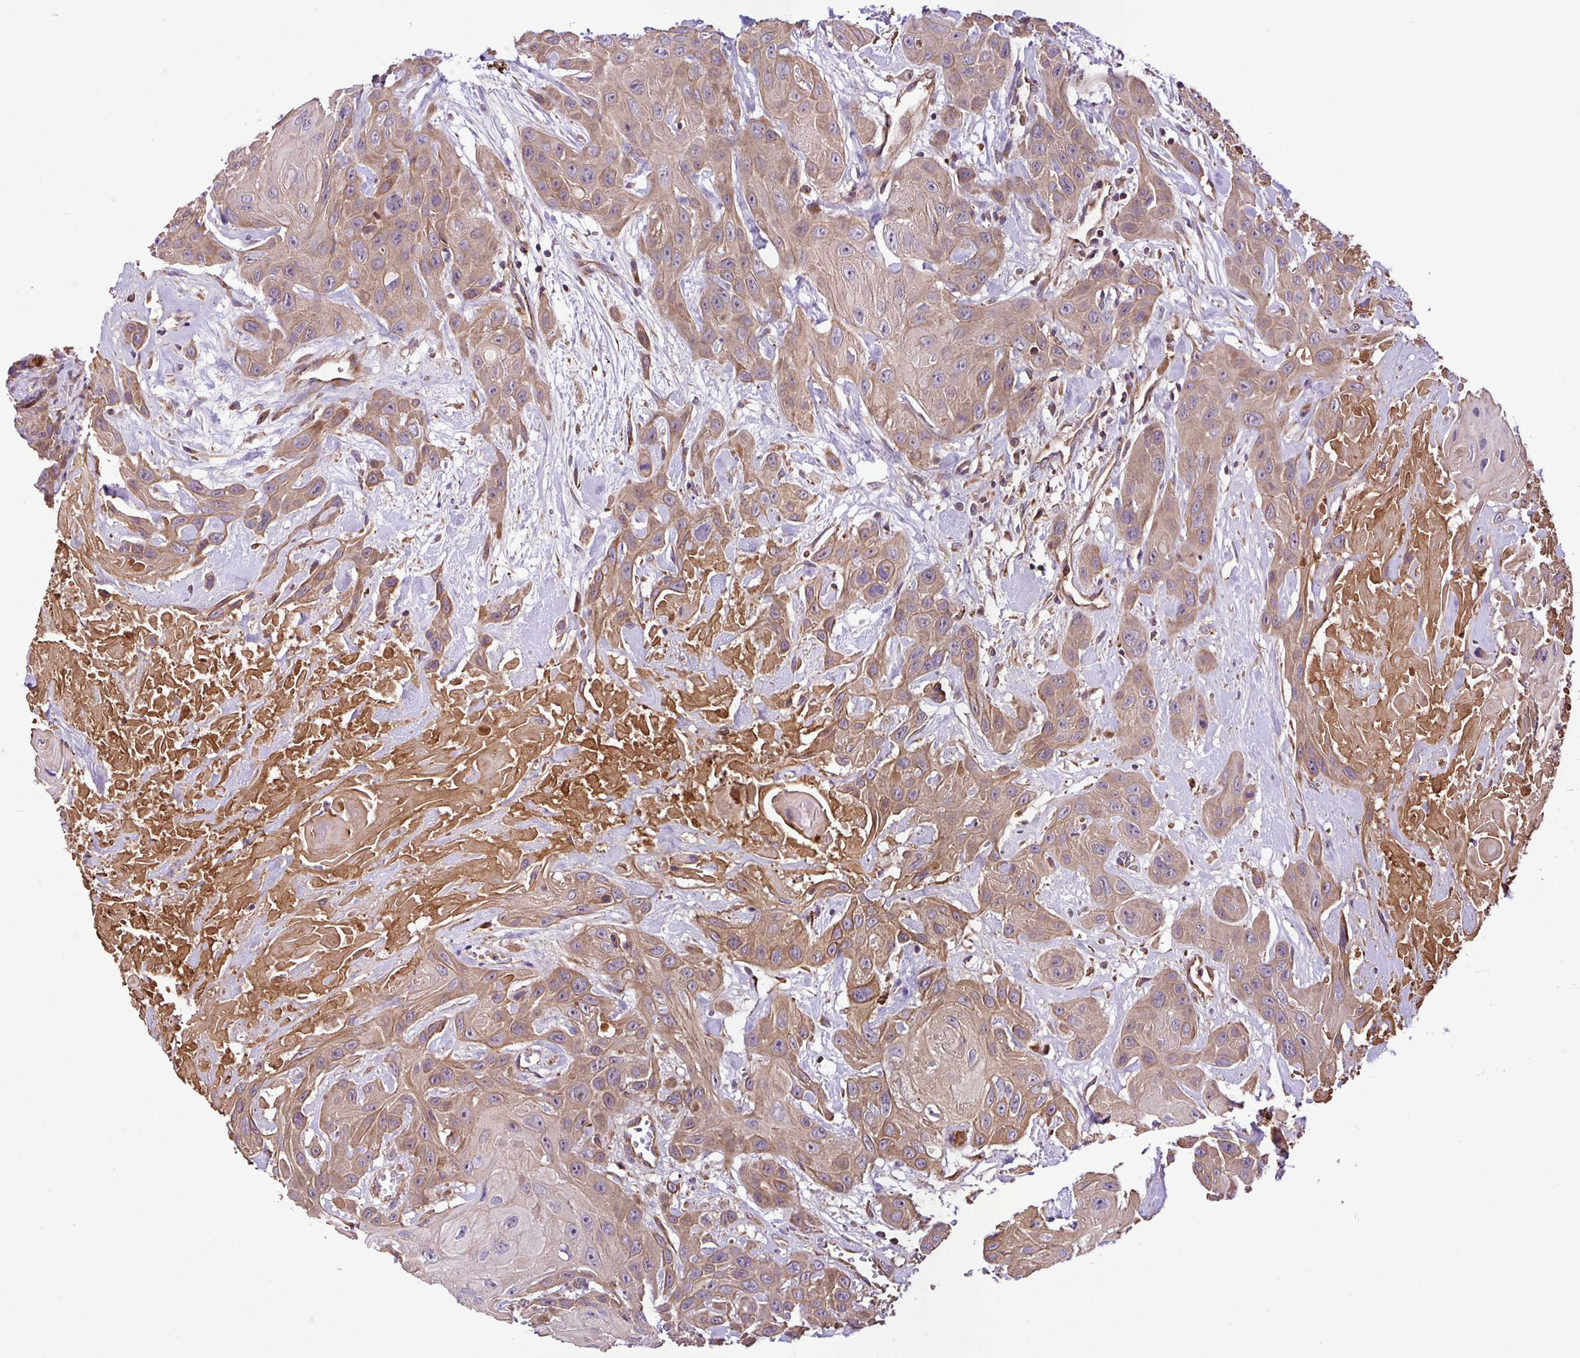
{"staining": {"intensity": "moderate", "quantity": ">75%", "location": "cytoplasmic/membranous"}, "tissue": "head and neck cancer", "cell_type": "Tumor cells", "image_type": "cancer", "snomed": [{"axis": "morphology", "description": "Squamous cell carcinoma, NOS"}, {"axis": "topography", "description": "Head-Neck"}], "caption": "This photomicrograph exhibits head and neck squamous cell carcinoma stained with immunohistochemistry (IHC) to label a protein in brown. The cytoplasmic/membranous of tumor cells show moderate positivity for the protein. Nuclei are counter-stained blue.", "gene": "ZNF266", "patient": {"sex": "male", "age": 81}}